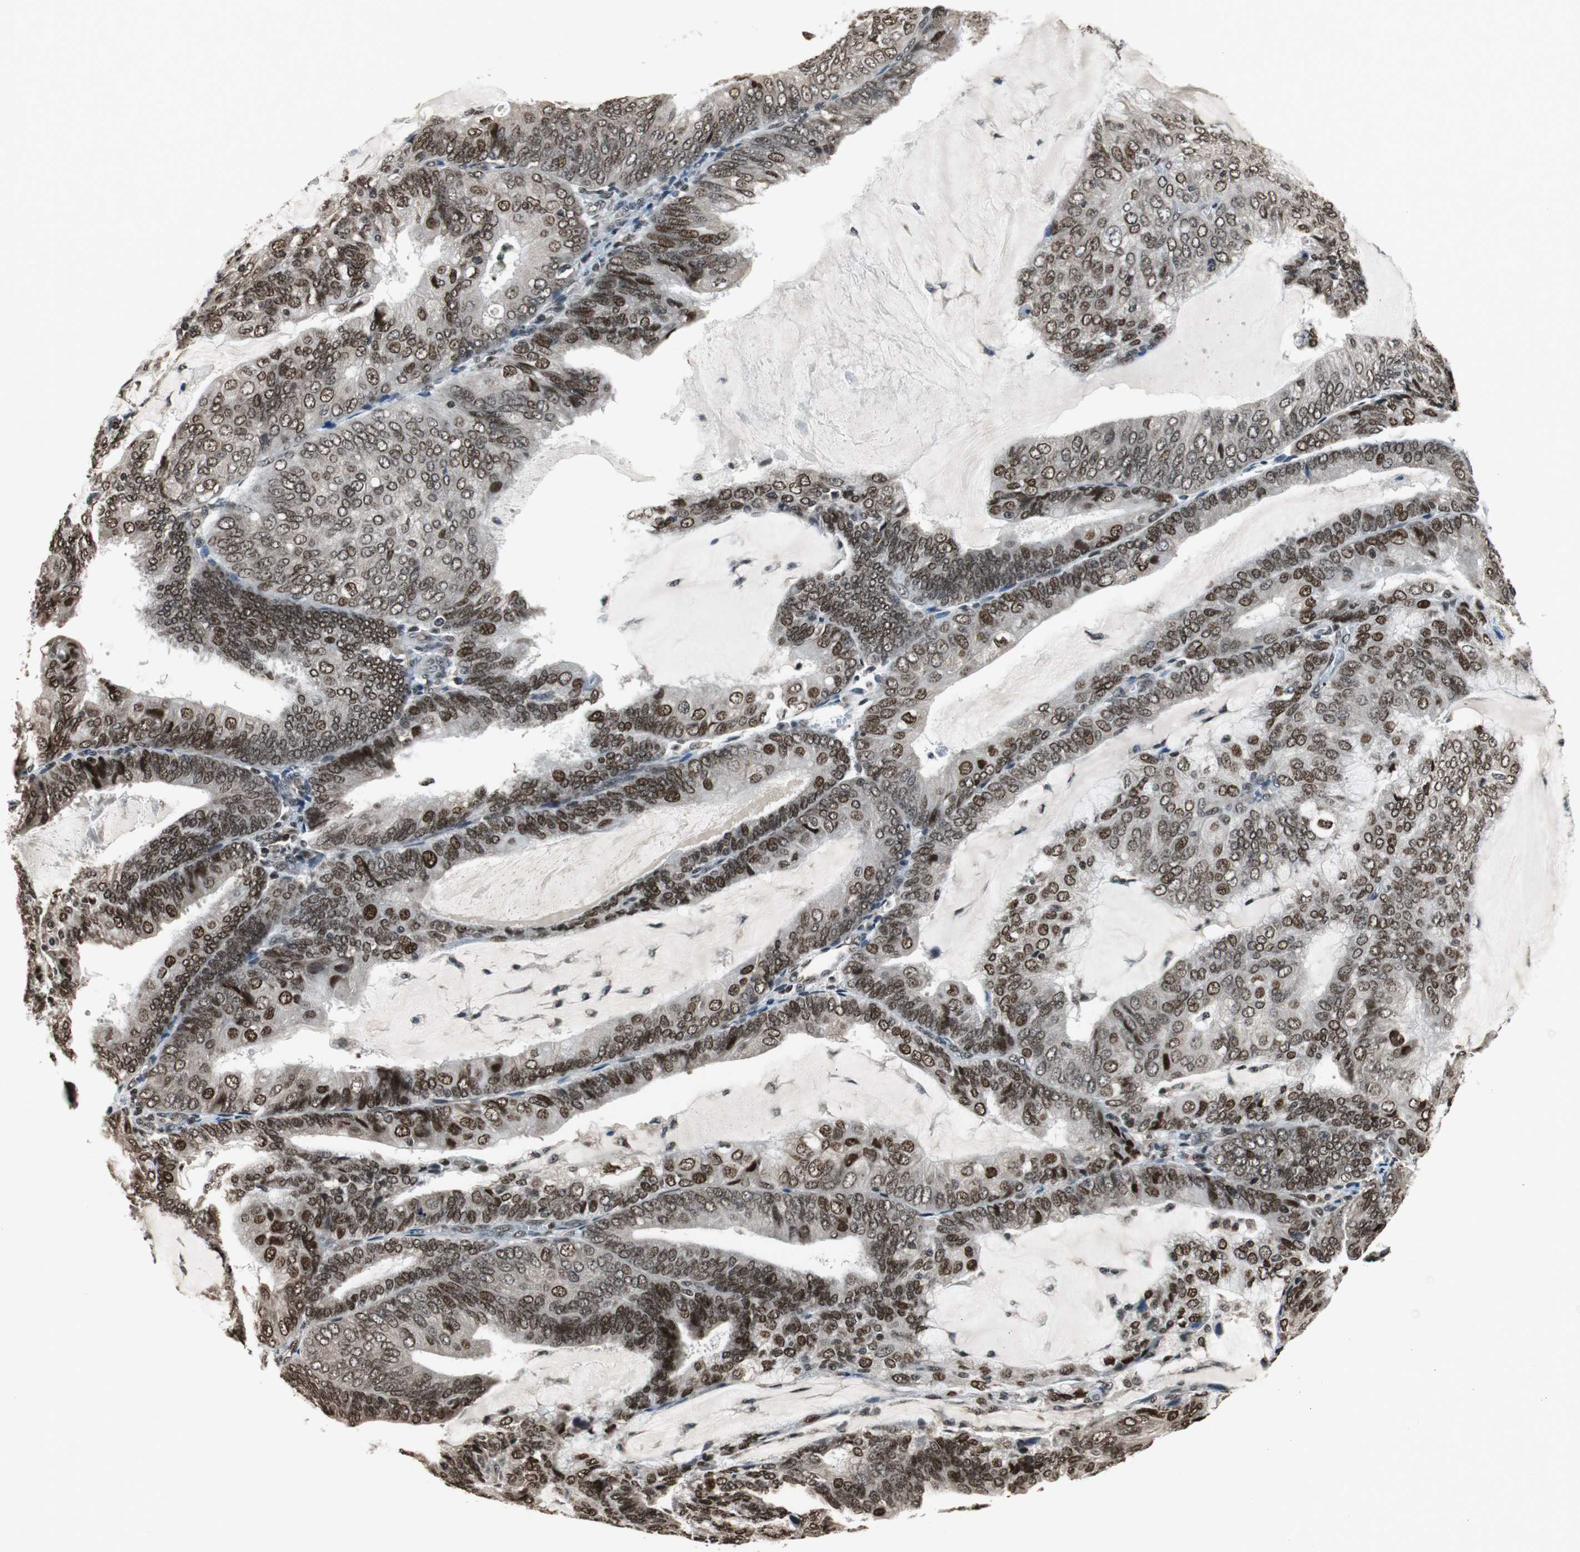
{"staining": {"intensity": "strong", "quantity": ">75%", "location": "nuclear"}, "tissue": "endometrial cancer", "cell_type": "Tumor cells", "image_type": "cancer", "snomed": [{"axis": "morphology", "description": "Adenocarcinoma, NOS"}, {"axis": "topography", "description": "Endometrium"}], "caption": "Strong nuclear staining for a protein is present in about >75% of tumor cells of adenocarcinoma (endometrial) using IHC.", "gene": "REST", "patient": {"sex": "female", "age": 81}}